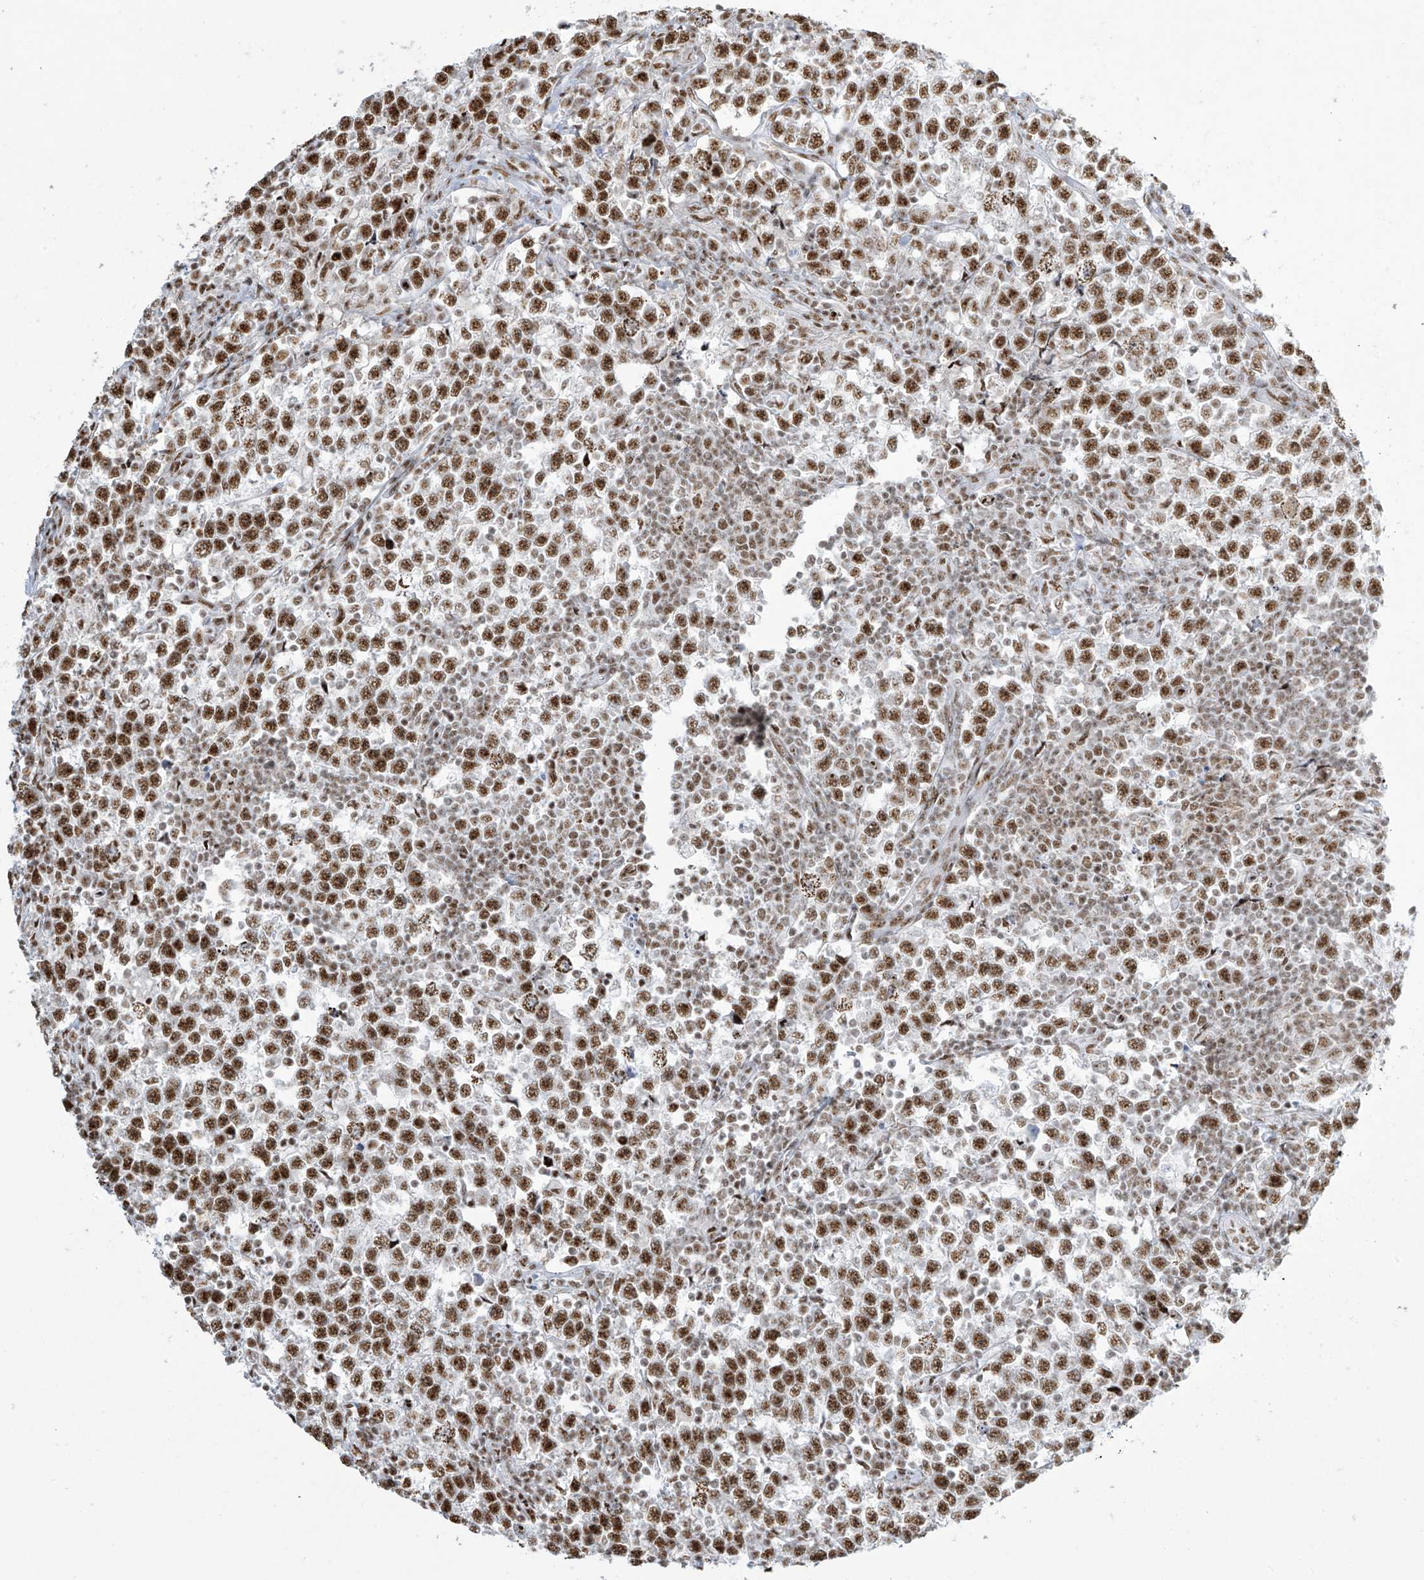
{"staining": {"intensity": "strong", "quantity": ">75%", "location": "nuclear"}, "tissue": "testis cancer", "cell_type": "Tumor cells", "image_type": "cancer", "snomed": [{"axis": "morphology", "description": "Normal tissue, NOS"}, {"axis": "morphology", "description": "Seminoma, NOS"}, {"axis": "topography", "description": "Testis"}], "caption": "A micrograph of testis cancer stained for a protein displays strong nuclear brown staining in tumor cells.", "gene": "MS4A6A", "patient": {"sex": "male", "age": 43}}